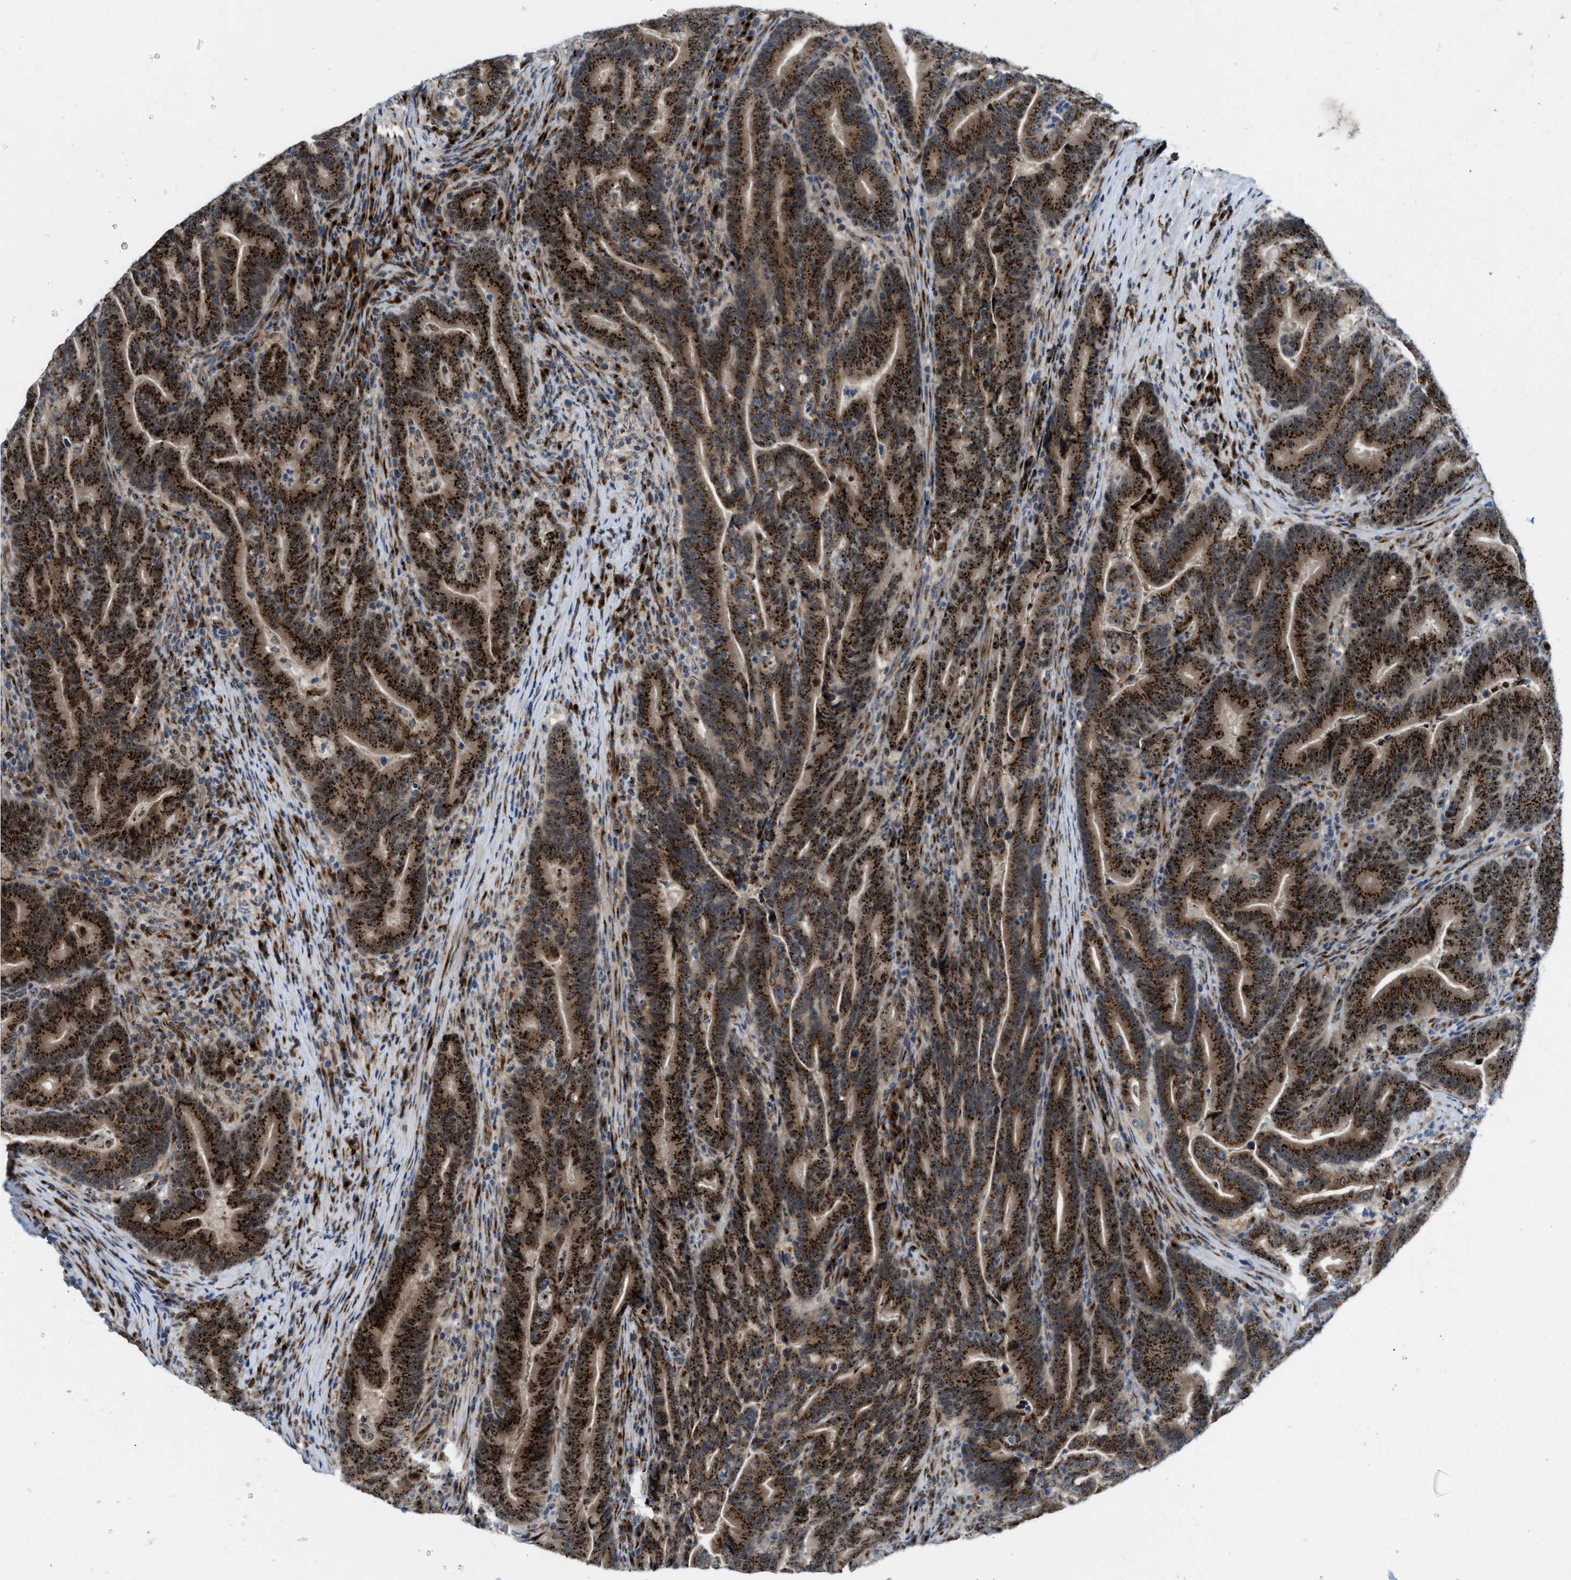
{"staining": {"intensity": "strong", "quantity": ">75%", "location": "cytoplasmic/membranous"}, "tissue": "colorectal cancer", "cell_type": "Tumor cells", "image_type": "cancer", "snomed": [{"axis": "morphology", "description": "Adenocarcinoma, NOS"}, {"axis": "topography", "description": "Colon"}], "caption": "Protein expression analysis of colorectal adenocarcinoma reveals strong cytoplasmic/membranous expression in approximately >75% of tumor cells.", "gene": "SLC38A10", "patient": {"sex": "female", "age": 66}}